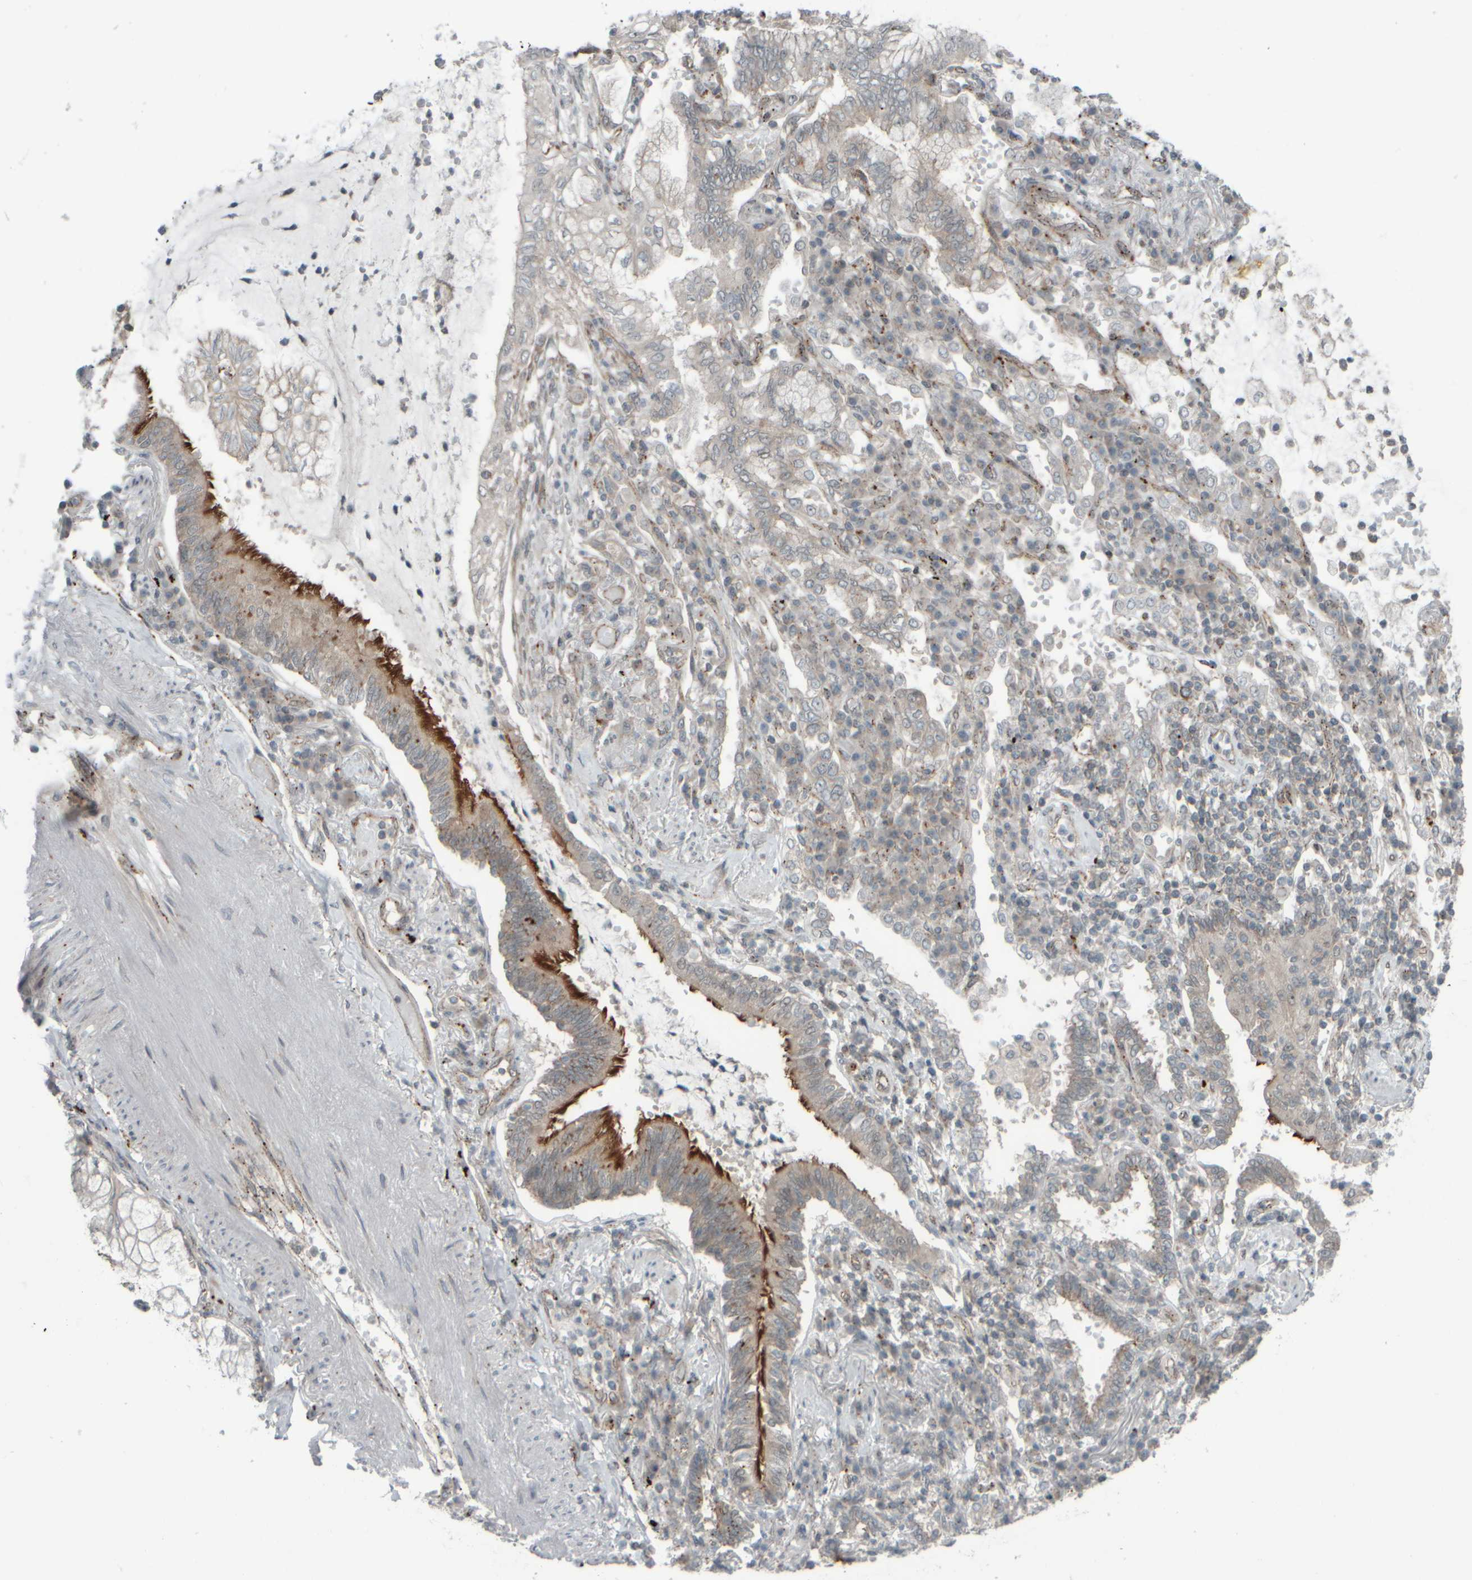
{"staining": {"intensity": "negative", "quantity": "none", "location": "none"}, "tissue": "lung cancer", "cell_type": "Tumor cells", "image_type": "cancer", "snomed": [{"axis": "morphology", "description": "Adenocarcinoma, NOS"}, {"axis": "topography", "description": "Lung"}], "caption": "Immunohistochemistry photomicrograph of human lung cancer (adenocarcinoma) stained for a protein (brown), which shows no expression in tumor cells.", "gene": "GIGYF1", "patient": {"sex": "female", "age": 70}}